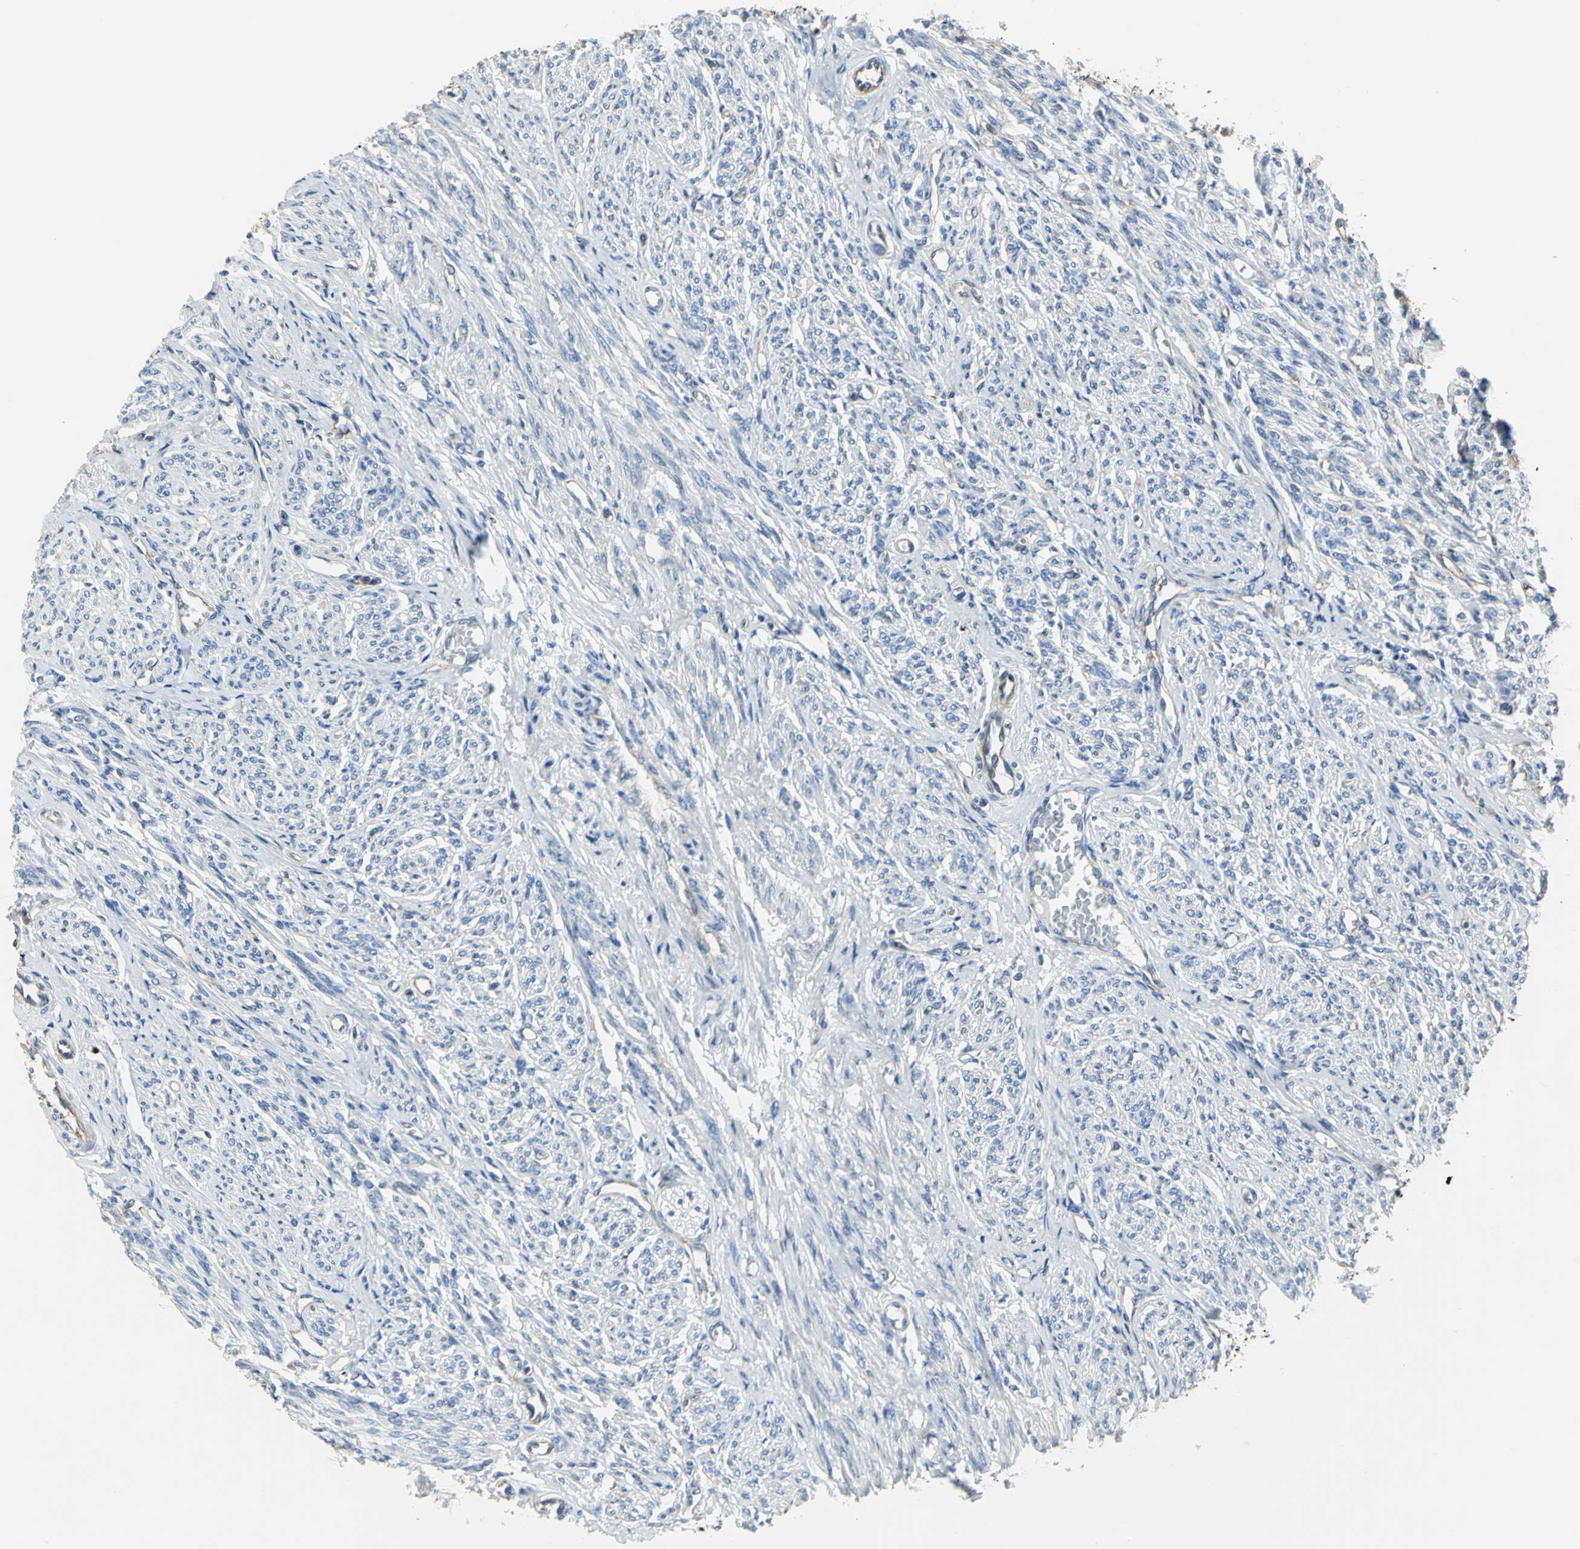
{"staining": {"intensity": "negative", "quantity": "none", "location": "none"}, "tissue": "smooth muscle", "cell_type": "Smooth muscle cells", "image_type": "normal", "snomed": [{"axis": "morphology", "description": "Normal tissue, NOS"}, {"axis": "topography", "description": "Smooth muscle"}], "caption": "DAB (3,3'-diaminobenzidine) immunohistochemical staining of normal smooth muscle displays no significant staining in smooth muscle cells.", "gene": "ENSG00000285130", "patient": {"sex": "female", "age": 65}}